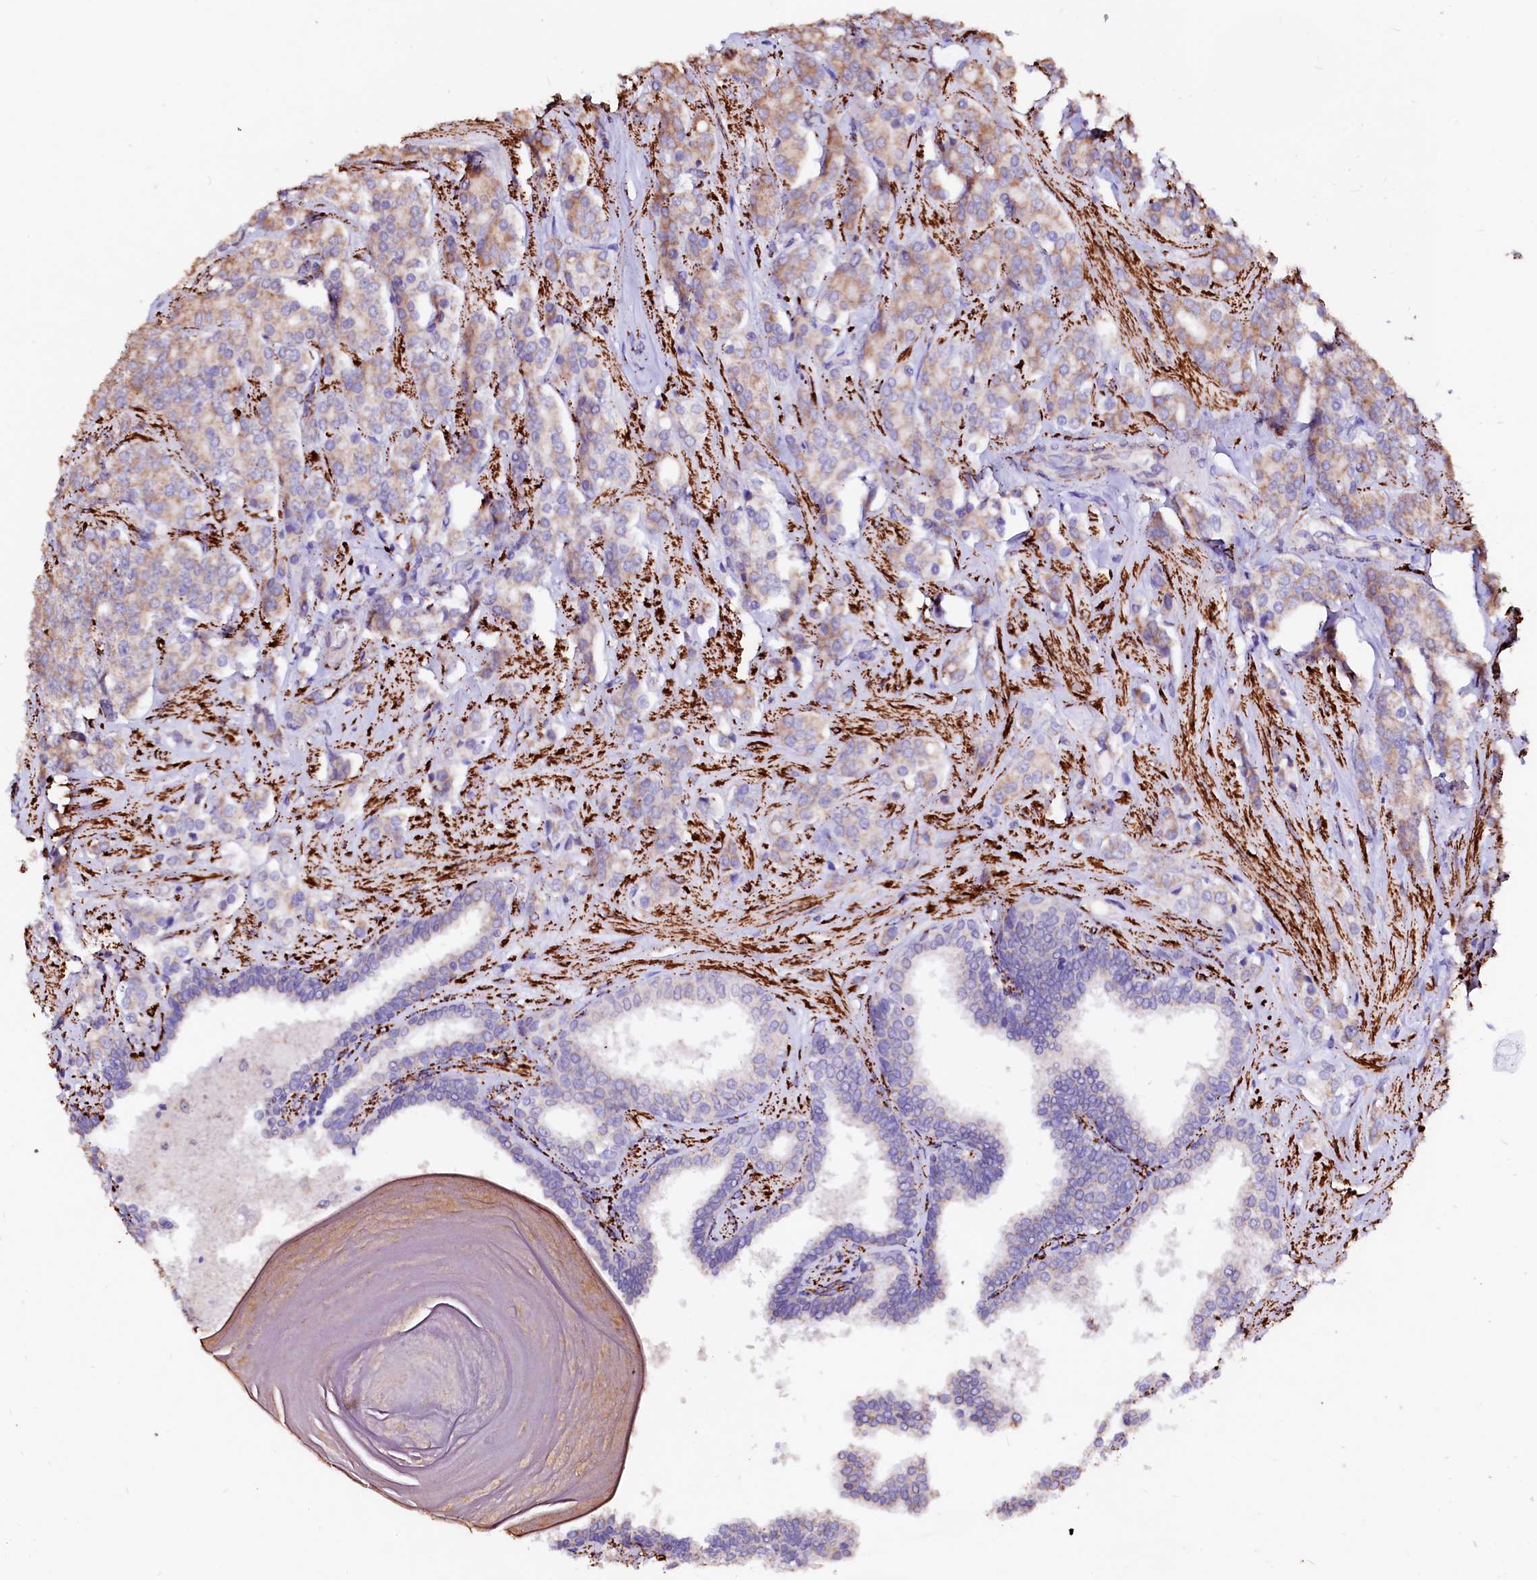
{"staining": {"intensity": "moderate", "quantity": ">75%", "location": "cytoplasmic/membranous"}, "tissue": "prostate cancer", "cell_type": "Tumor cells", "image_type": "cancer", "snomed": [{"axis": "morphology", "description": "Adenocarcinoma, High grade"}, {"axis": "topography", "description": "Prostate"}], "caption": "Immunohistochemical staining of prostate cancer reveals medium levels of moderate cytoplasmic/membranous positivity in about >75% of tumor cells. Immunohistochemistry (ihc) stains the protein in brown and the nuclei are stained blue.", "gene": "MAOB", "patient": {"sex": "male", "age": 62}}